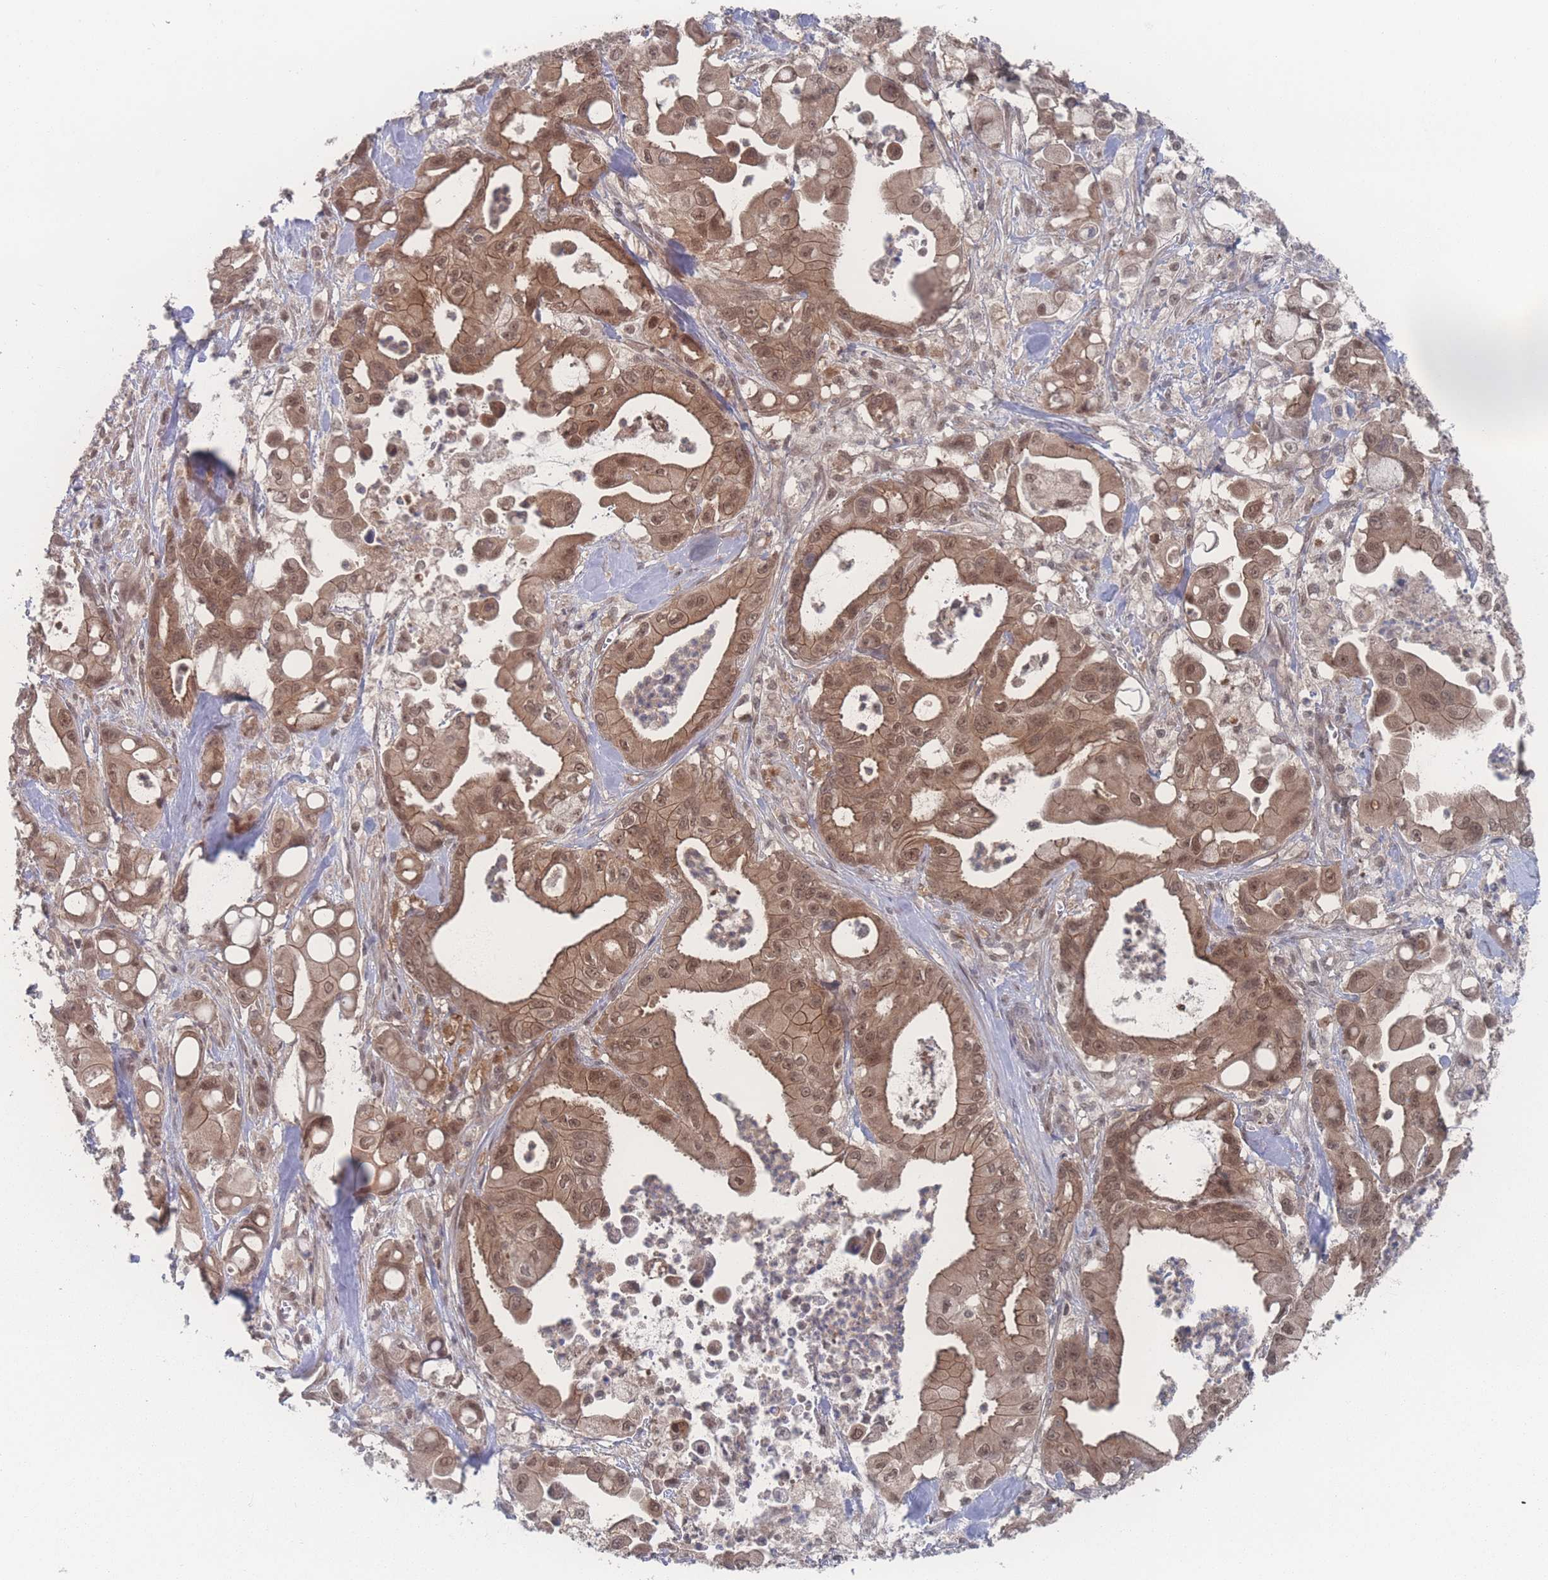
{"staining": {"intensity": "moderate", "quantity": ">75%", "location": "cytoplasmic/membranous,nuclear"}, "tissue": "pancreatic cancer", "cell_type": "Tumor cells", "image_type": "cancer", "snomed": [{"axis": "morphology", "description": "Adenocarcinoma, NOS"}, {"axis": "topography", "description": "Pancreas"}], "caption": "Immunohistochemistry (IHC) image of human pancreatic cancer (adenocarcinoma) stained for a protein (brown), which exhibits medium levels of moderate cytoplasmic/membranous and nuclear staining in approximately >75% of tumor cells.", "gene": "NBEAL1", "patient": {"sex": "male", "age": 68}}